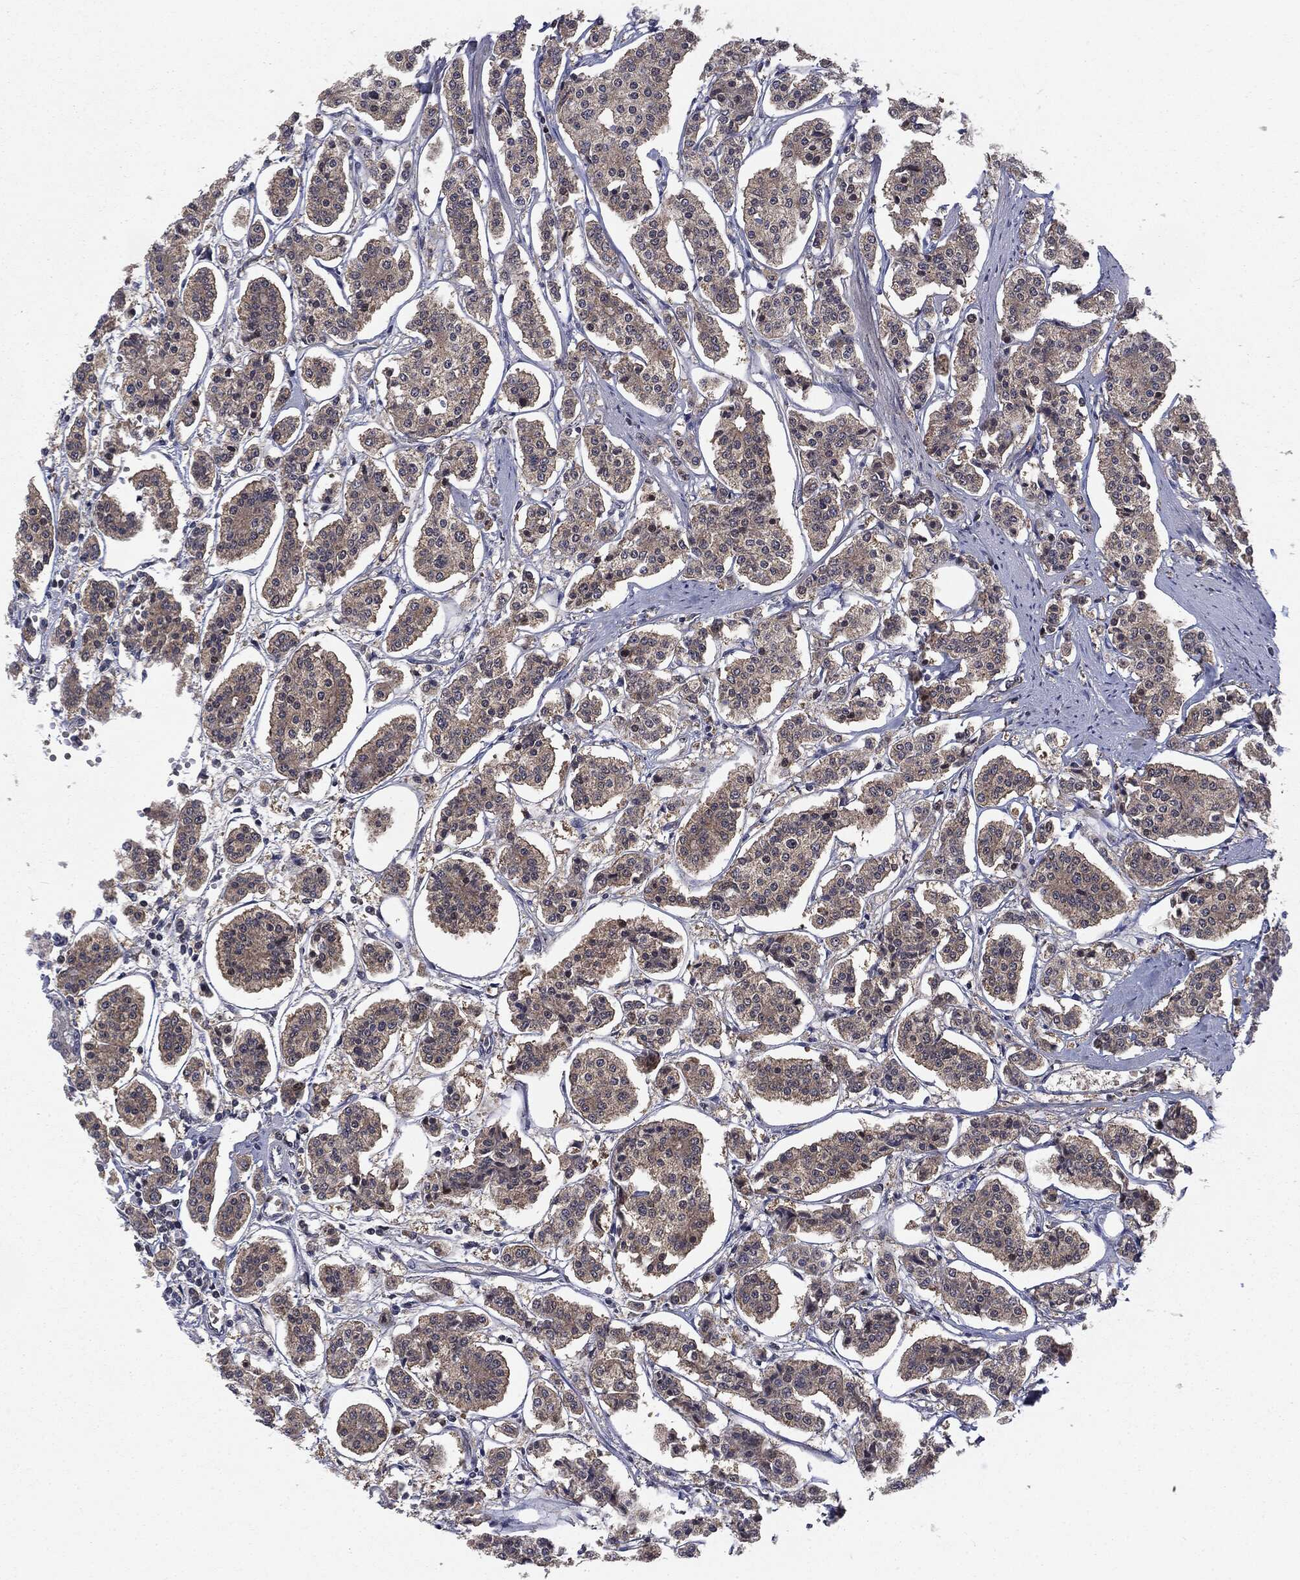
{"staining": {"intensity": "negative", "quantity": "none", "location": "none"}, "tissue": "carcinoid", "cell_type": "Tumor cells", "image_type": "cancer", "snomed": [{"axis": "morphology", "description": "Carcinoid, malignant, NOS"}, {"axis": "topography", "description": "Small intestine"}], "caption": "The histopathology image demonstrates no staining of tumor cells in carcinoid (malignant).", "gene": "PTPA", "patient": {"sex": "female", "age": 65}}